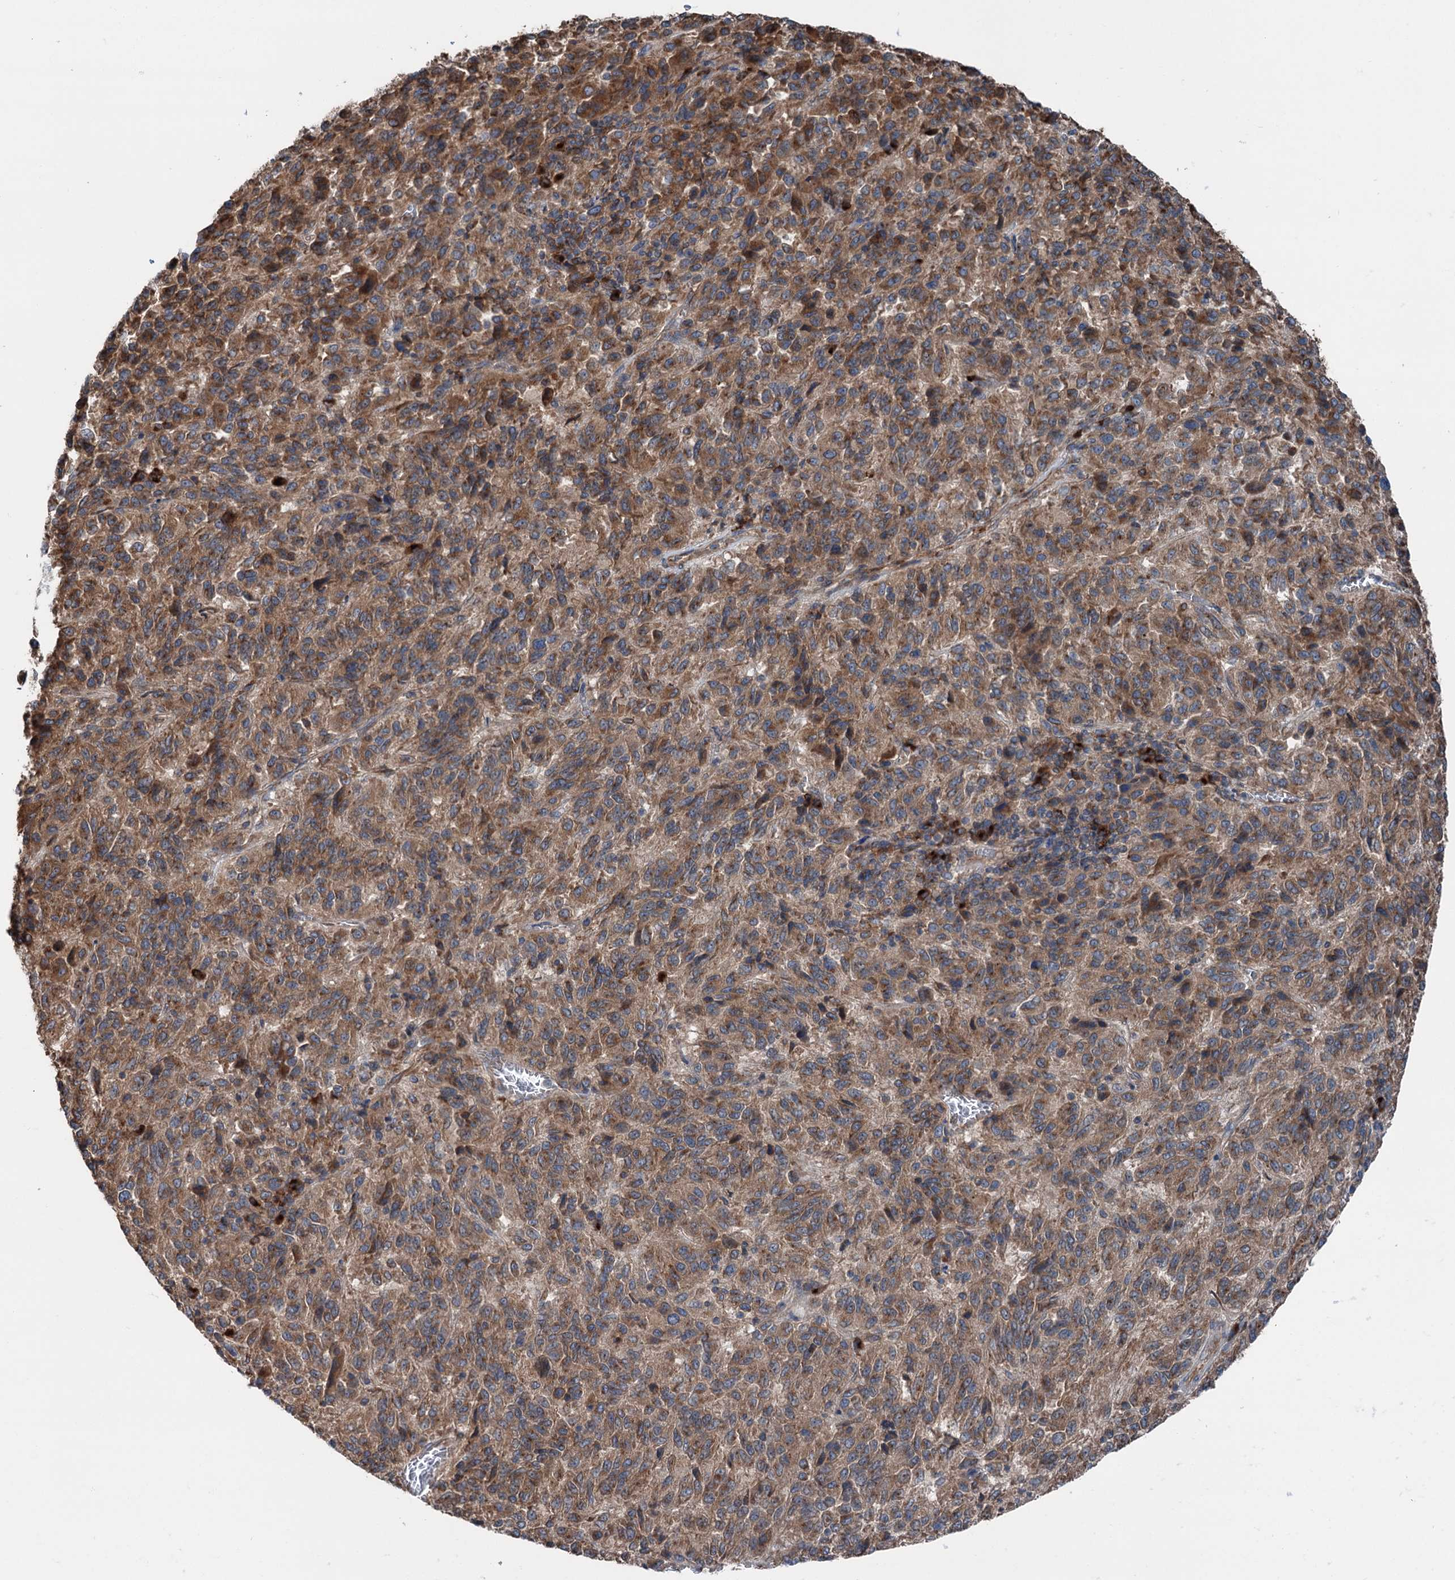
{"staining": {"intensity": "moderate", "quantity": ">75%", "location": "cytoplasmic/membranous"}, "tissue": "melanoma", "cell_type": "Tumor cells", "image_type": "cancer", "snomed": [{"axis": "morphology", "description": "Malignant melanoma, Metastatic site"}, {"axis": "topography", "description": "Lung"}], "caption": "Human malignant melanoma (metastatic site) stained with a brown dye exhibits moderate cytoplasmic/membranous positive positivity in approximately >75% of tumor cells.", "gene": "CALCOCO1", "patient": {"sex": "male", "age": 64}}